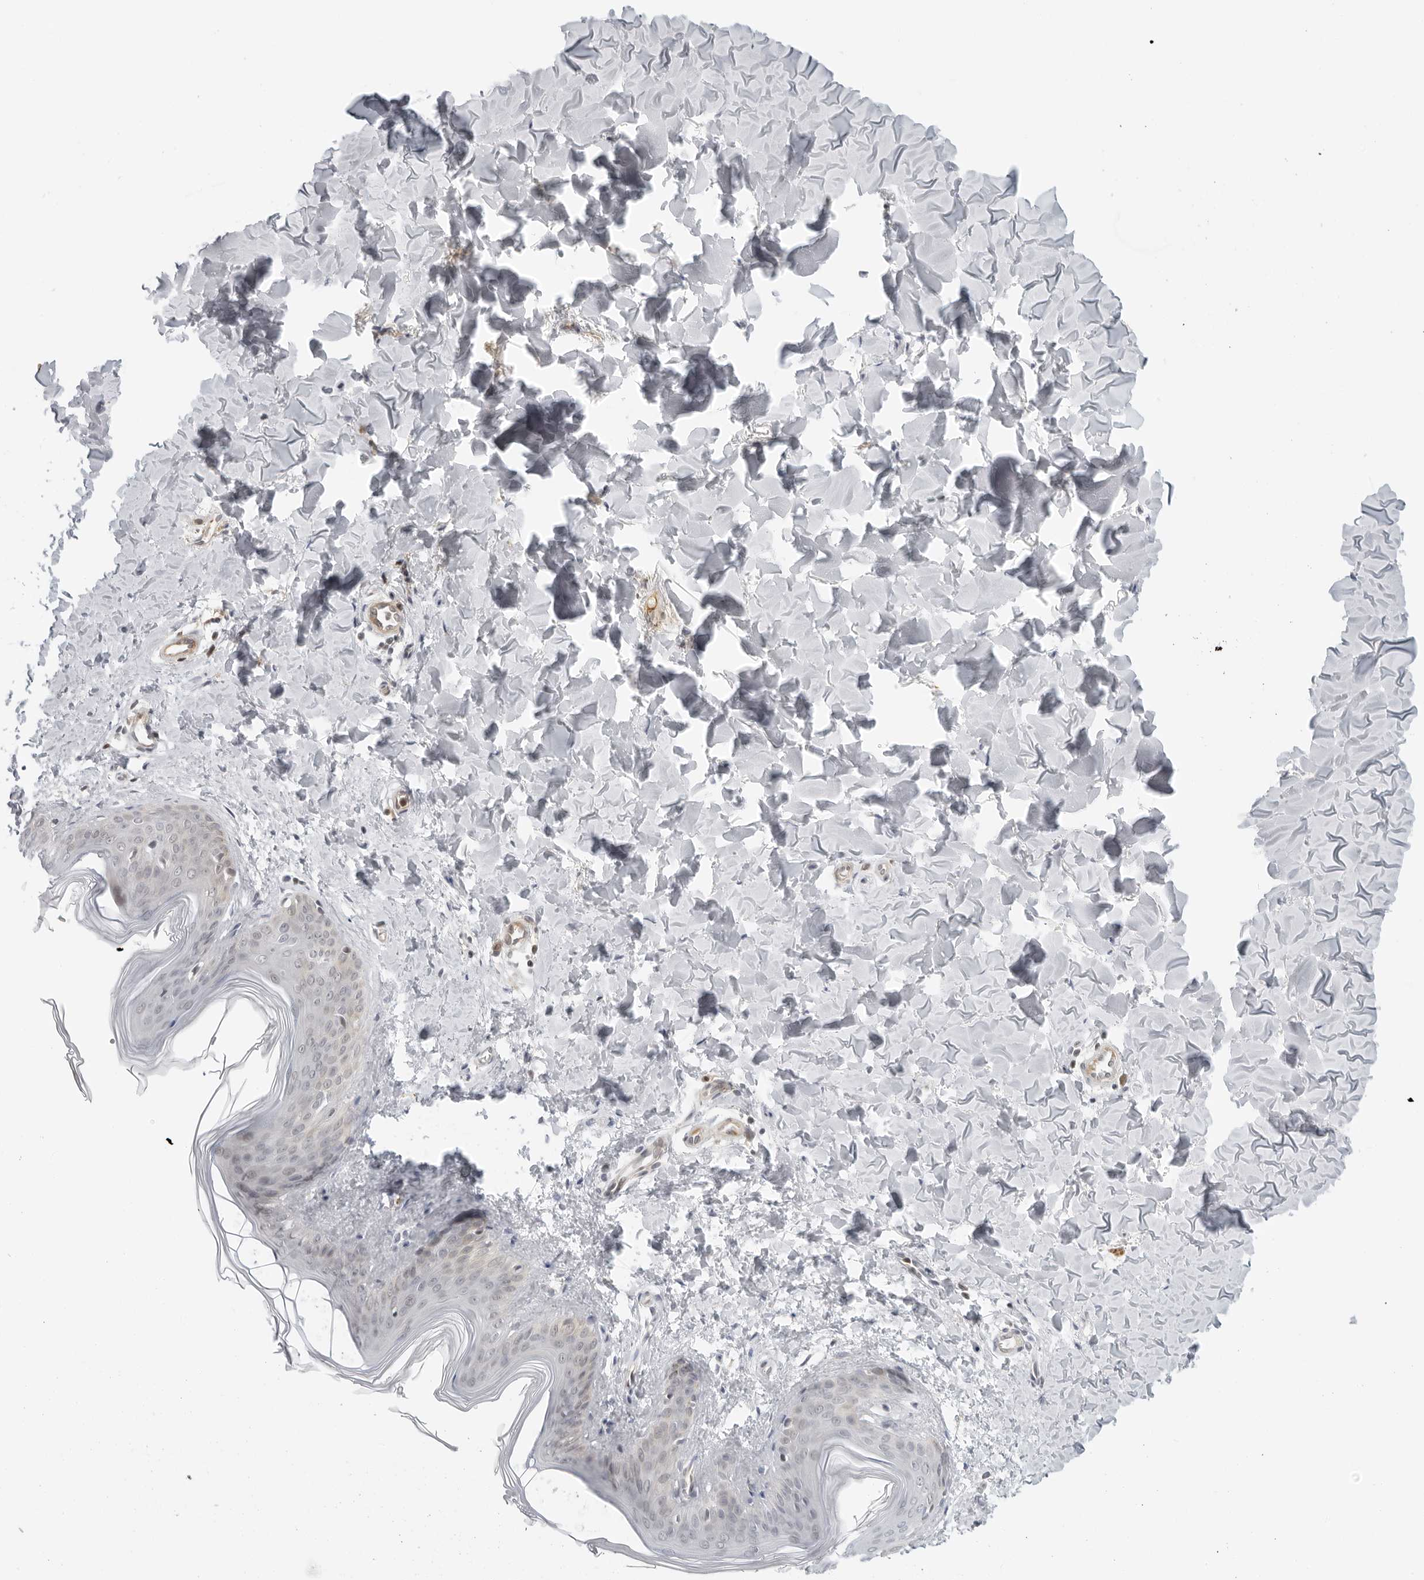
{"staining": {"intensity": "weak", "quantity": "25%-75%", "location": "nuclear"}, "tissue": "skin", "cell_type": "Fibroblasts", "image_type": "normal", "snomed": [{"axis": "morphology", "description": "Normal tissue, NOS"}, {"axis": "topography", "description": "Skin"}], "caption": "Human skin stained with a protein marker demonstrates weak staining in fibroblasts.", "gene": "SUGCT", "patient": {"sex": "female", "age": 17}}